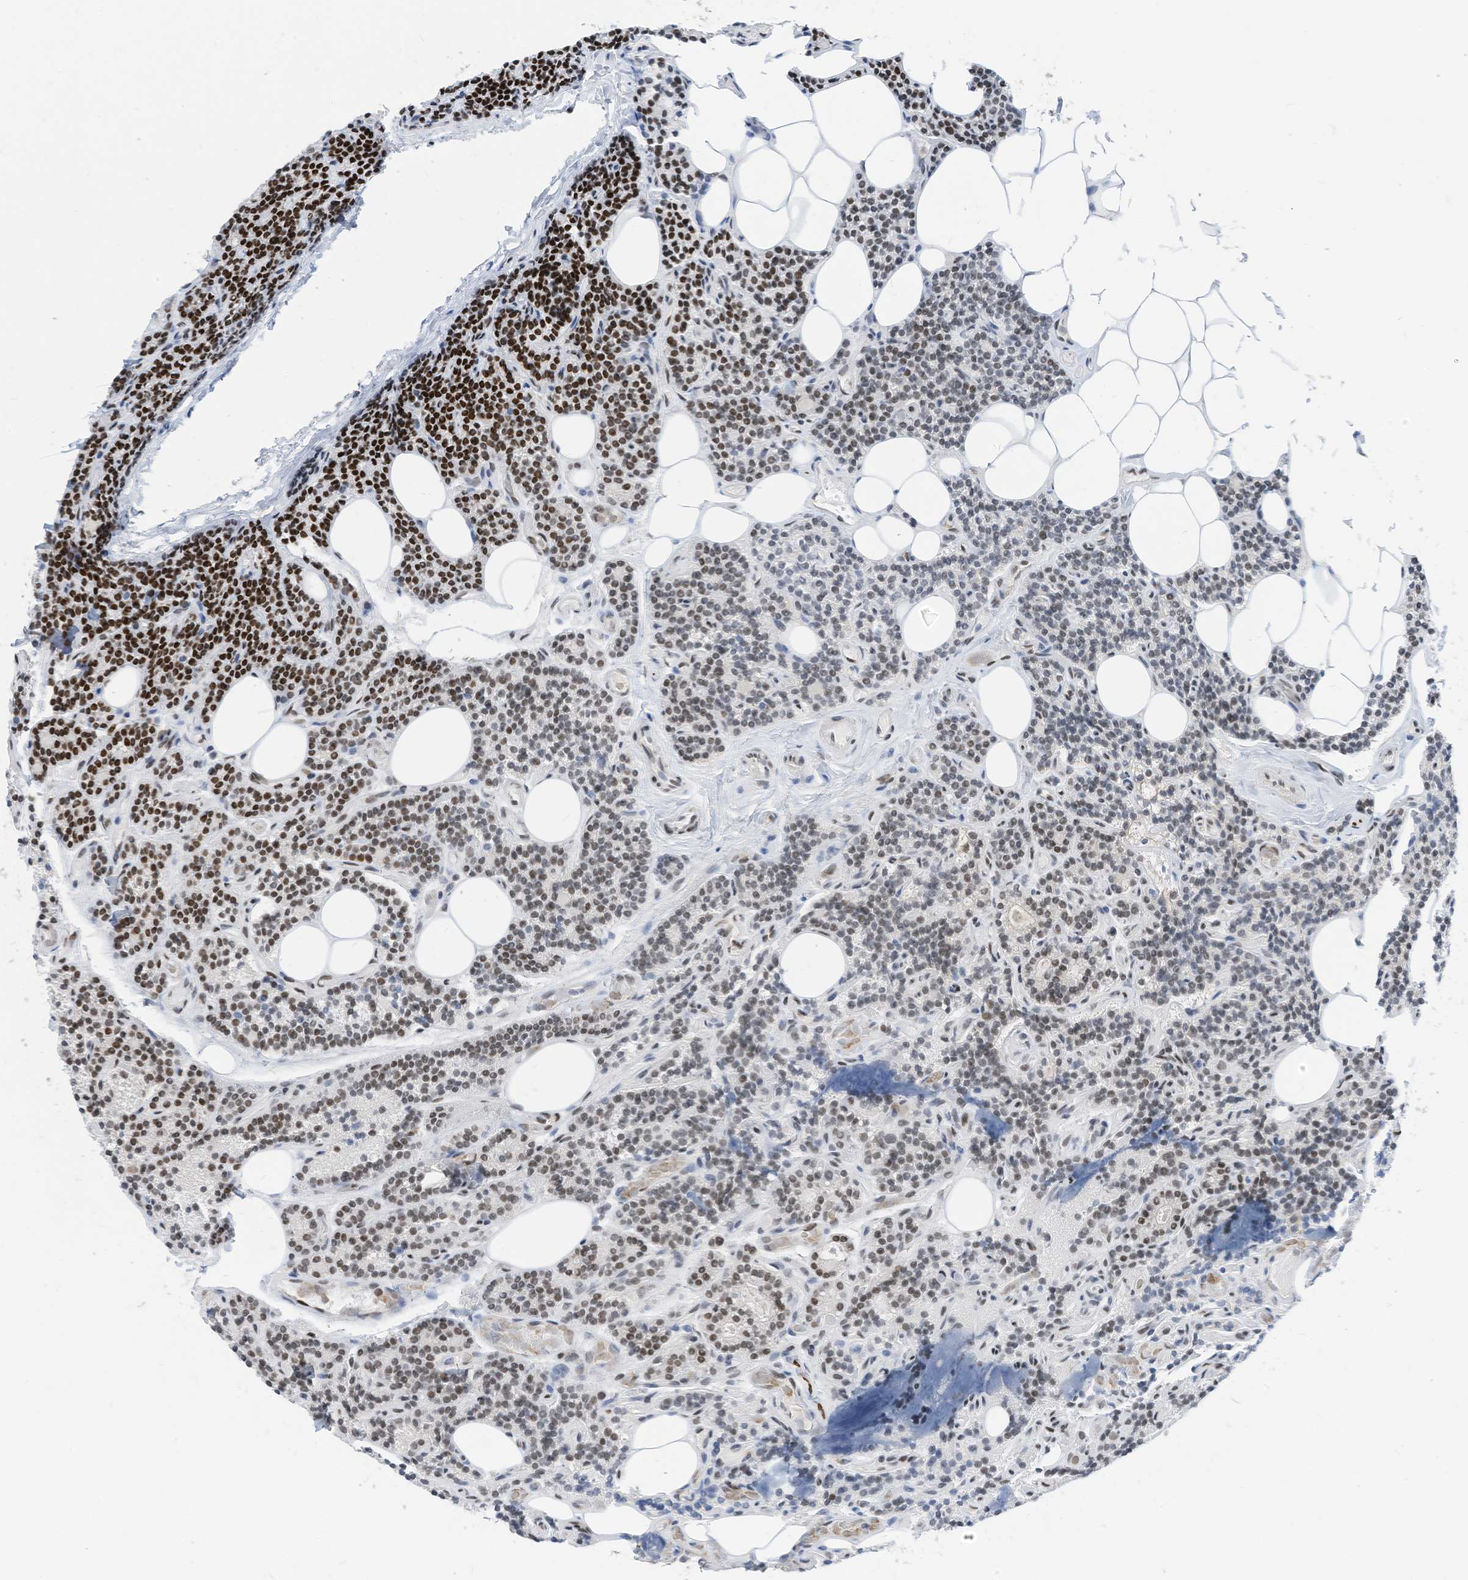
{"staining": {"intensity": "strong", "quantity": "25%-75%", "location": "nuclear"}, "tissue": "parathyroid gland", "cell_type": "Glandular cells", "image_type": "normal", "snomed": [{"axis": "morphology", "description": "Normal tissue, NOS"}, {"axis": "topography", "description": "Parathyroid gland"}], "caption": "Approximately 25%-75% of glandular cells in normal human parathyroid gland demonstrate strong nuclear protein staining as visualized by brown immunohistochemical staining.", "gene": "KHSRP", "patient": {"sex": "female", "age": 43}}